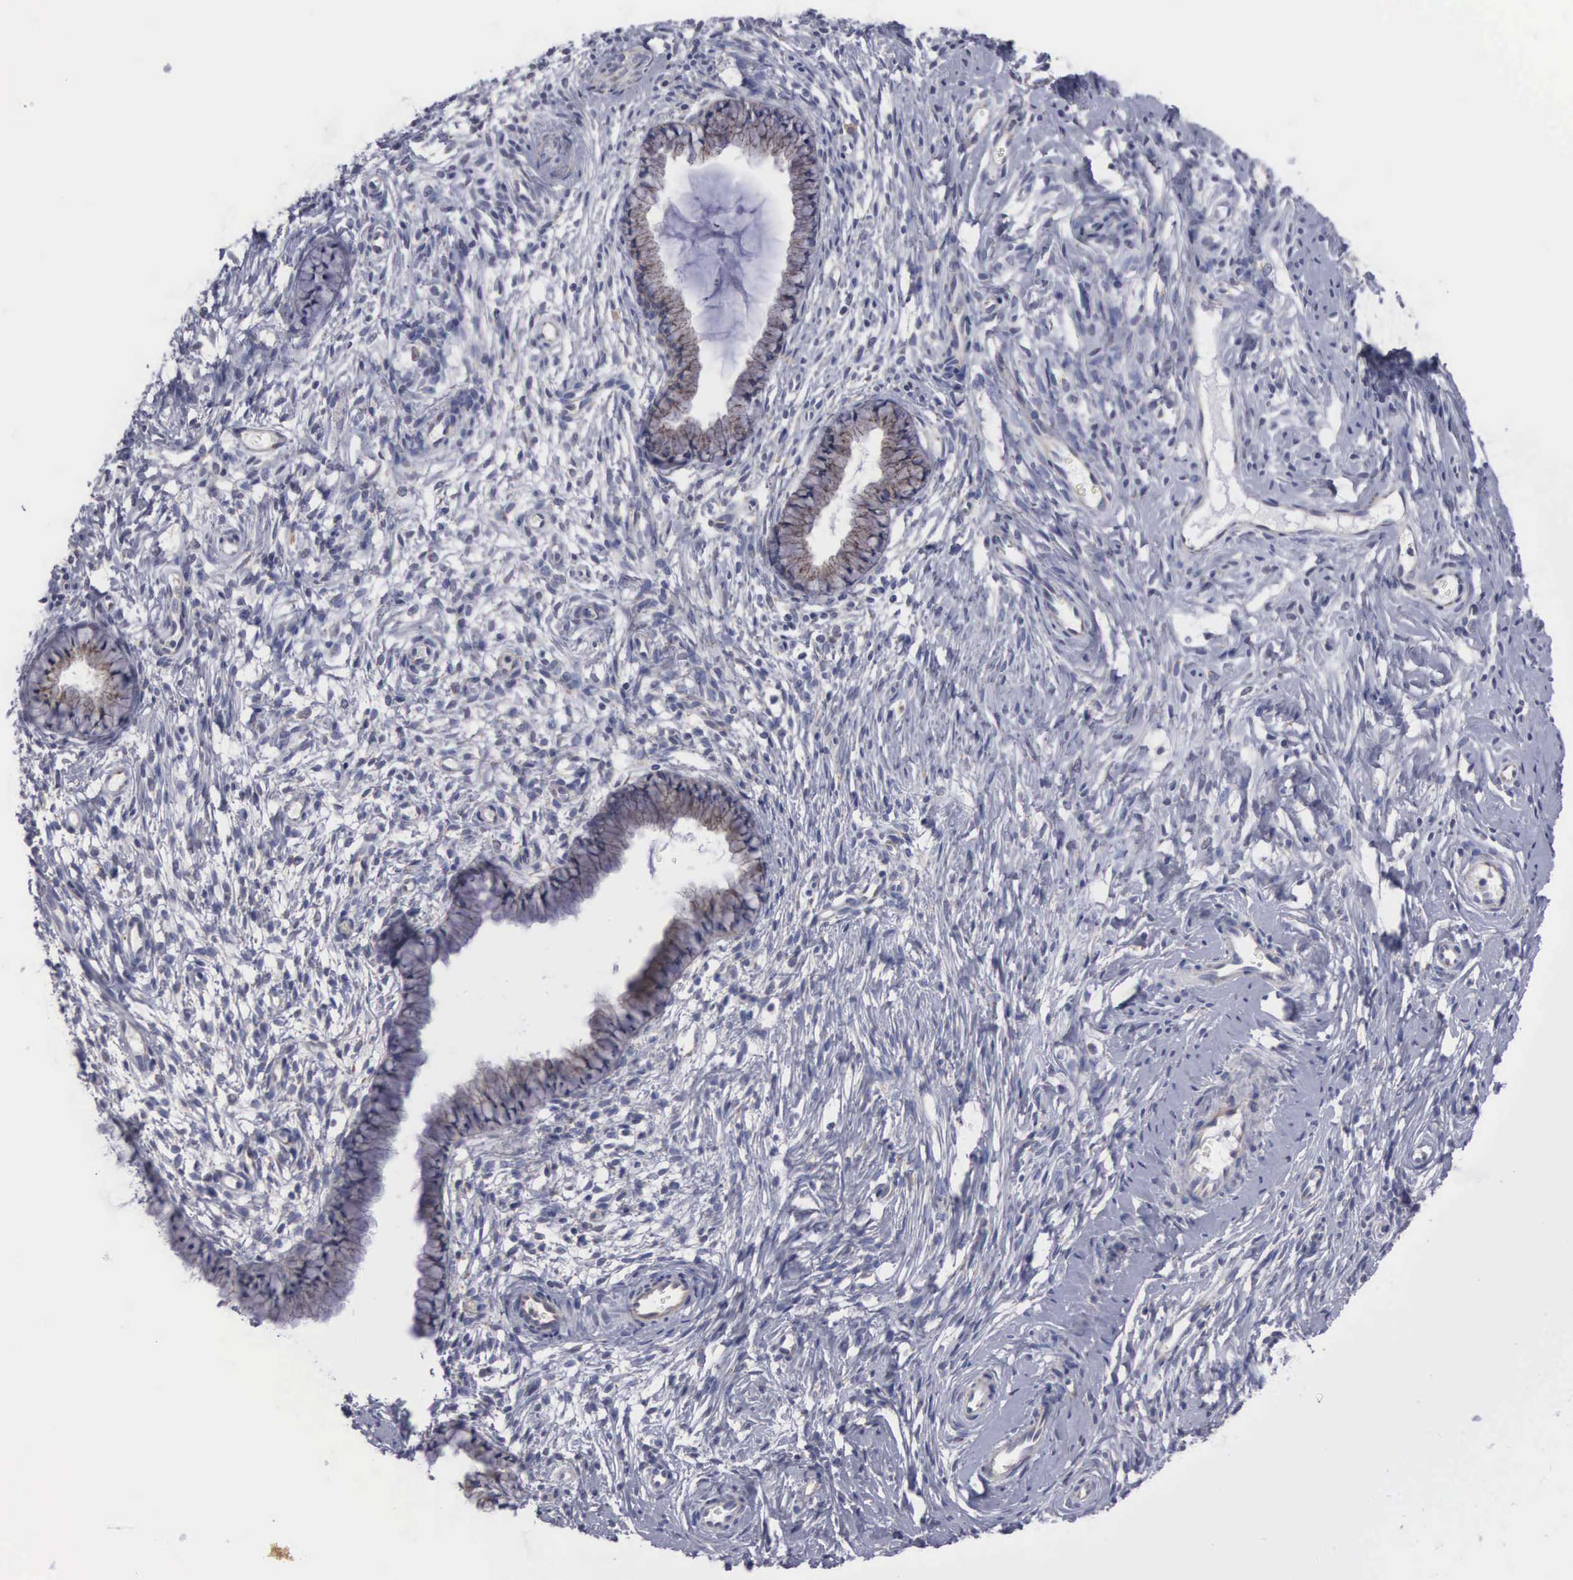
{"staining": {"intensity": "moderate", "quantity": "25%-75%", "location": "cytoplasmic/membranous"}, "tissue": "cervix", "cell_type": "Glandular cells", "image_type": "normal", "snomed": [{"axis": "morphology", "description": "Normal tissue, NOS"}, {"axis": "topography", "description": "Cervix"}], "caption": "Immunohistochemical staining of unremarkable cervix reveals moderate cytoplasmic/membranous protein expression in about 25%-75% of glandular cells. The staining is performed using DAB brown chromogen to label protein expression. The nuclei are counter-stained blue using hematoxylin.", "gene": "APOOL", "patient": {"sex": "female", "age": 70}}